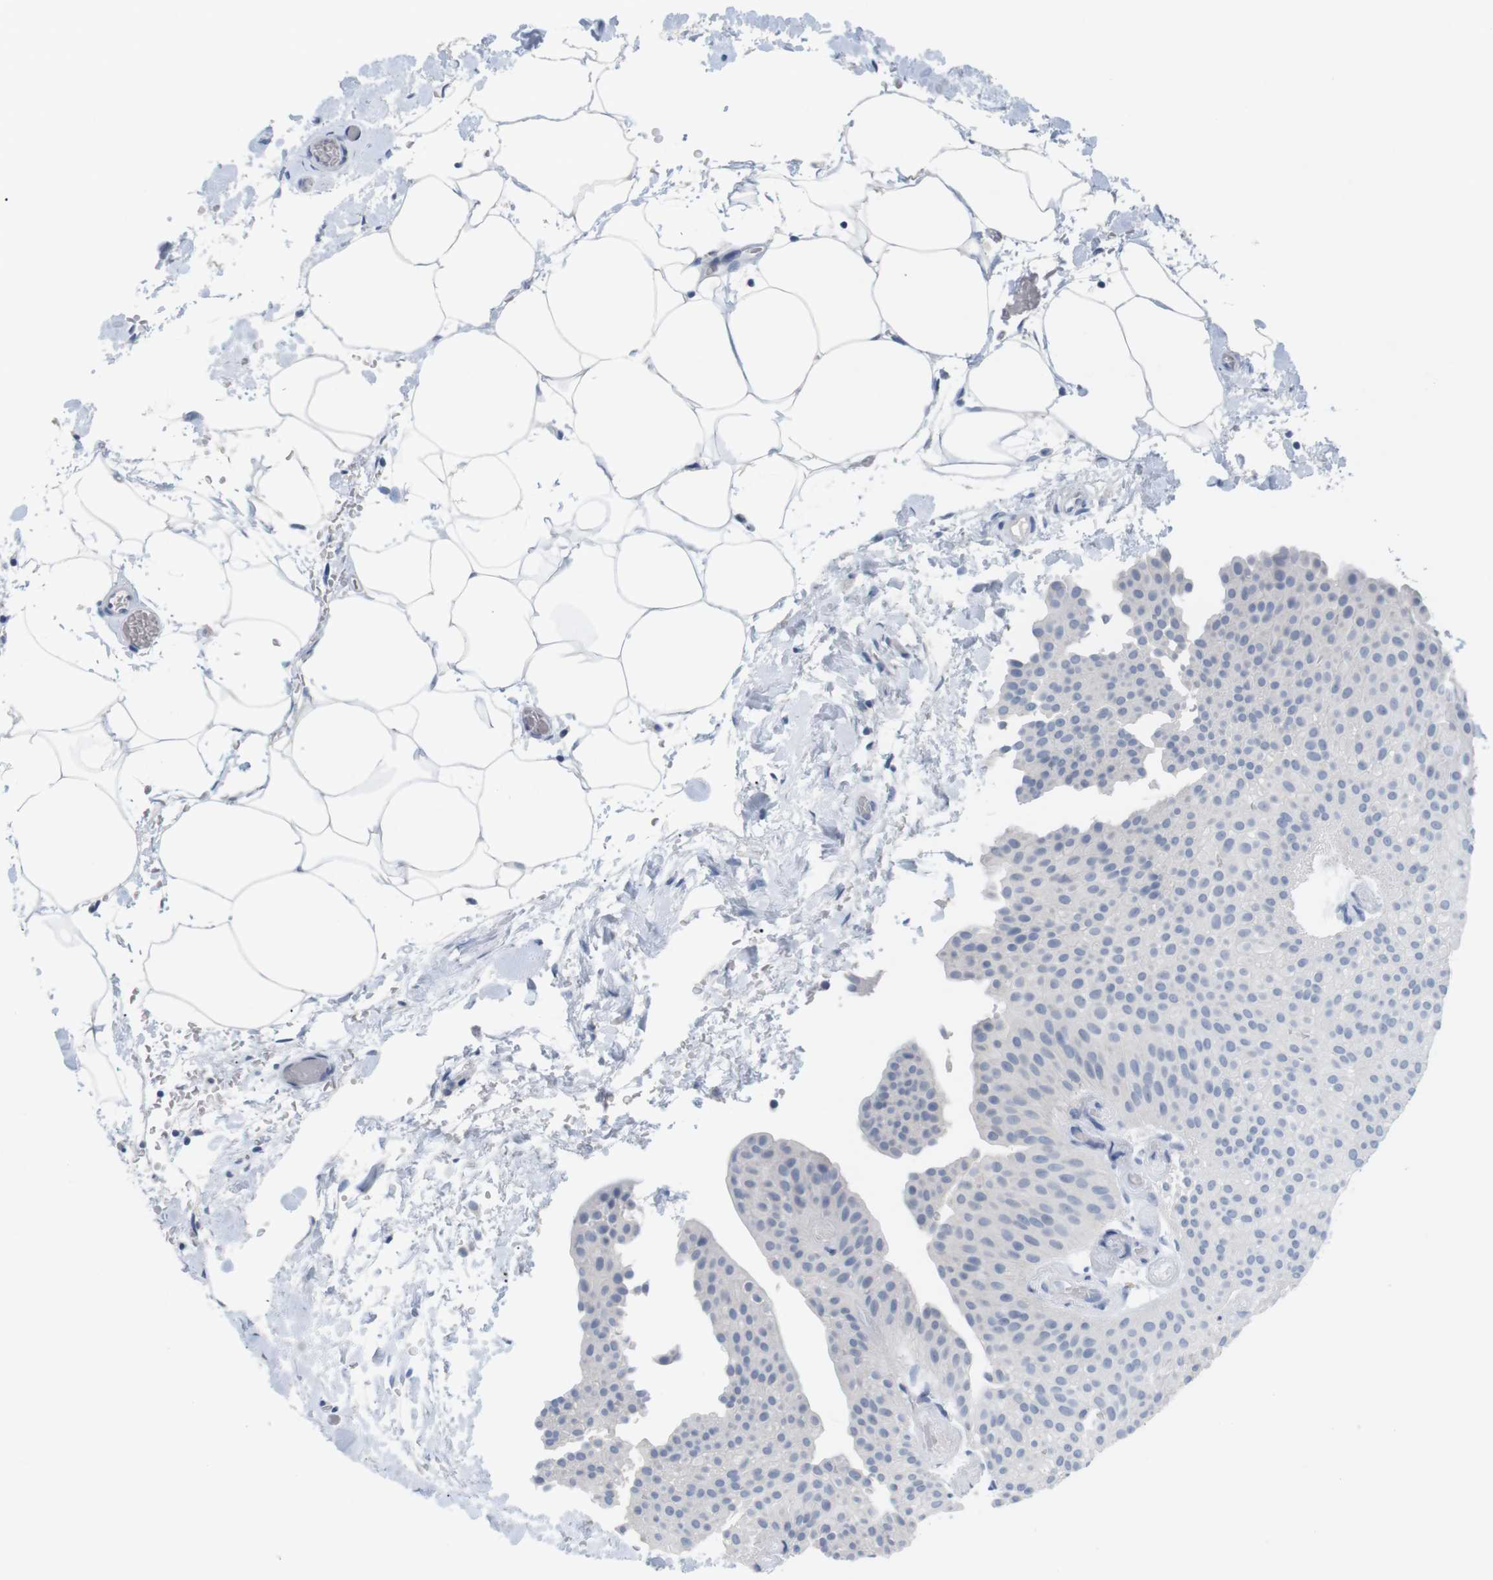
{"staining": {"intensity": "negative", "quantity": "none", "location": "none"}, "tissue": "urothelial cancer", "cell_type": "Tumor cells", "image_type": "cancer", "snomed": [{"axis": "morphology", "description": "Urothelial carcinoma, Low grade"}, {"axis": "topography", "description": "Urinary bladder"}], "caption": "This is an immunohistochemistry histopathology image of human urothelial cancer. There is no expression in tumor cells.", "gene": "HBG2", "patient": {"sex": "female", "age": 60}}